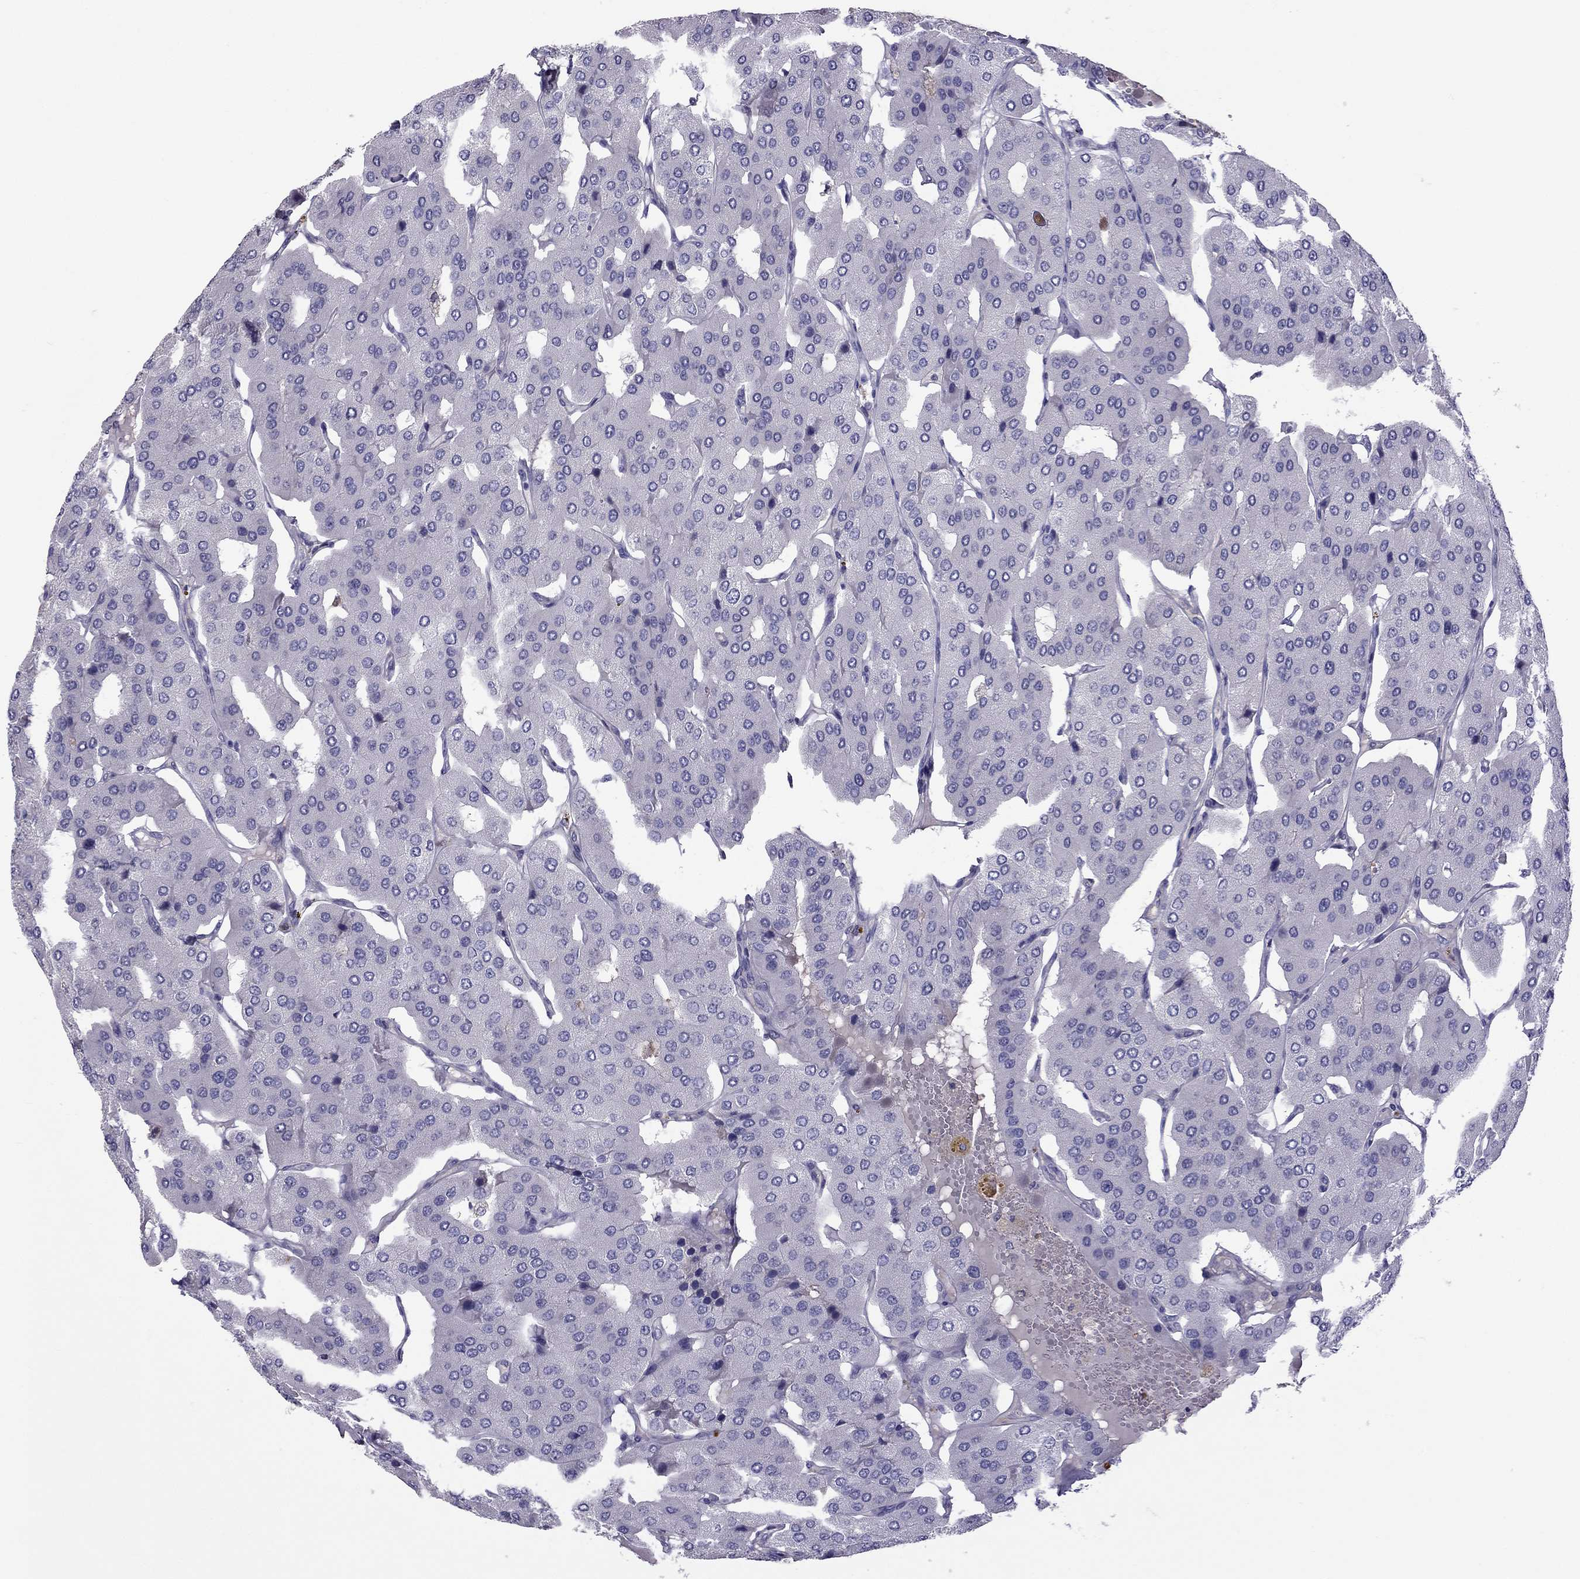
{"staining": {"intensity": "negative", "quantity": "none", "location": "none"}, "tissue": "parathyroid gland", "cell_type": "Glandular cells", "image_type": "normal", "snomed": [{"axis": "morphology", "description": "Normal tissue, NOS"}, {"axis": "morphology", "description": "Adenoma, NOS"}, {"axis": "topography", "description": "Parathyroid gland"}], "caption": "DAB (3,3'-diaminobenzidine) immunohistochemical staining of unremarkable human parathyroid gland exhibits no significant staining in glandular cells.", "gene": "STOML3", "patient": {"sex": "female", "age": 86}}